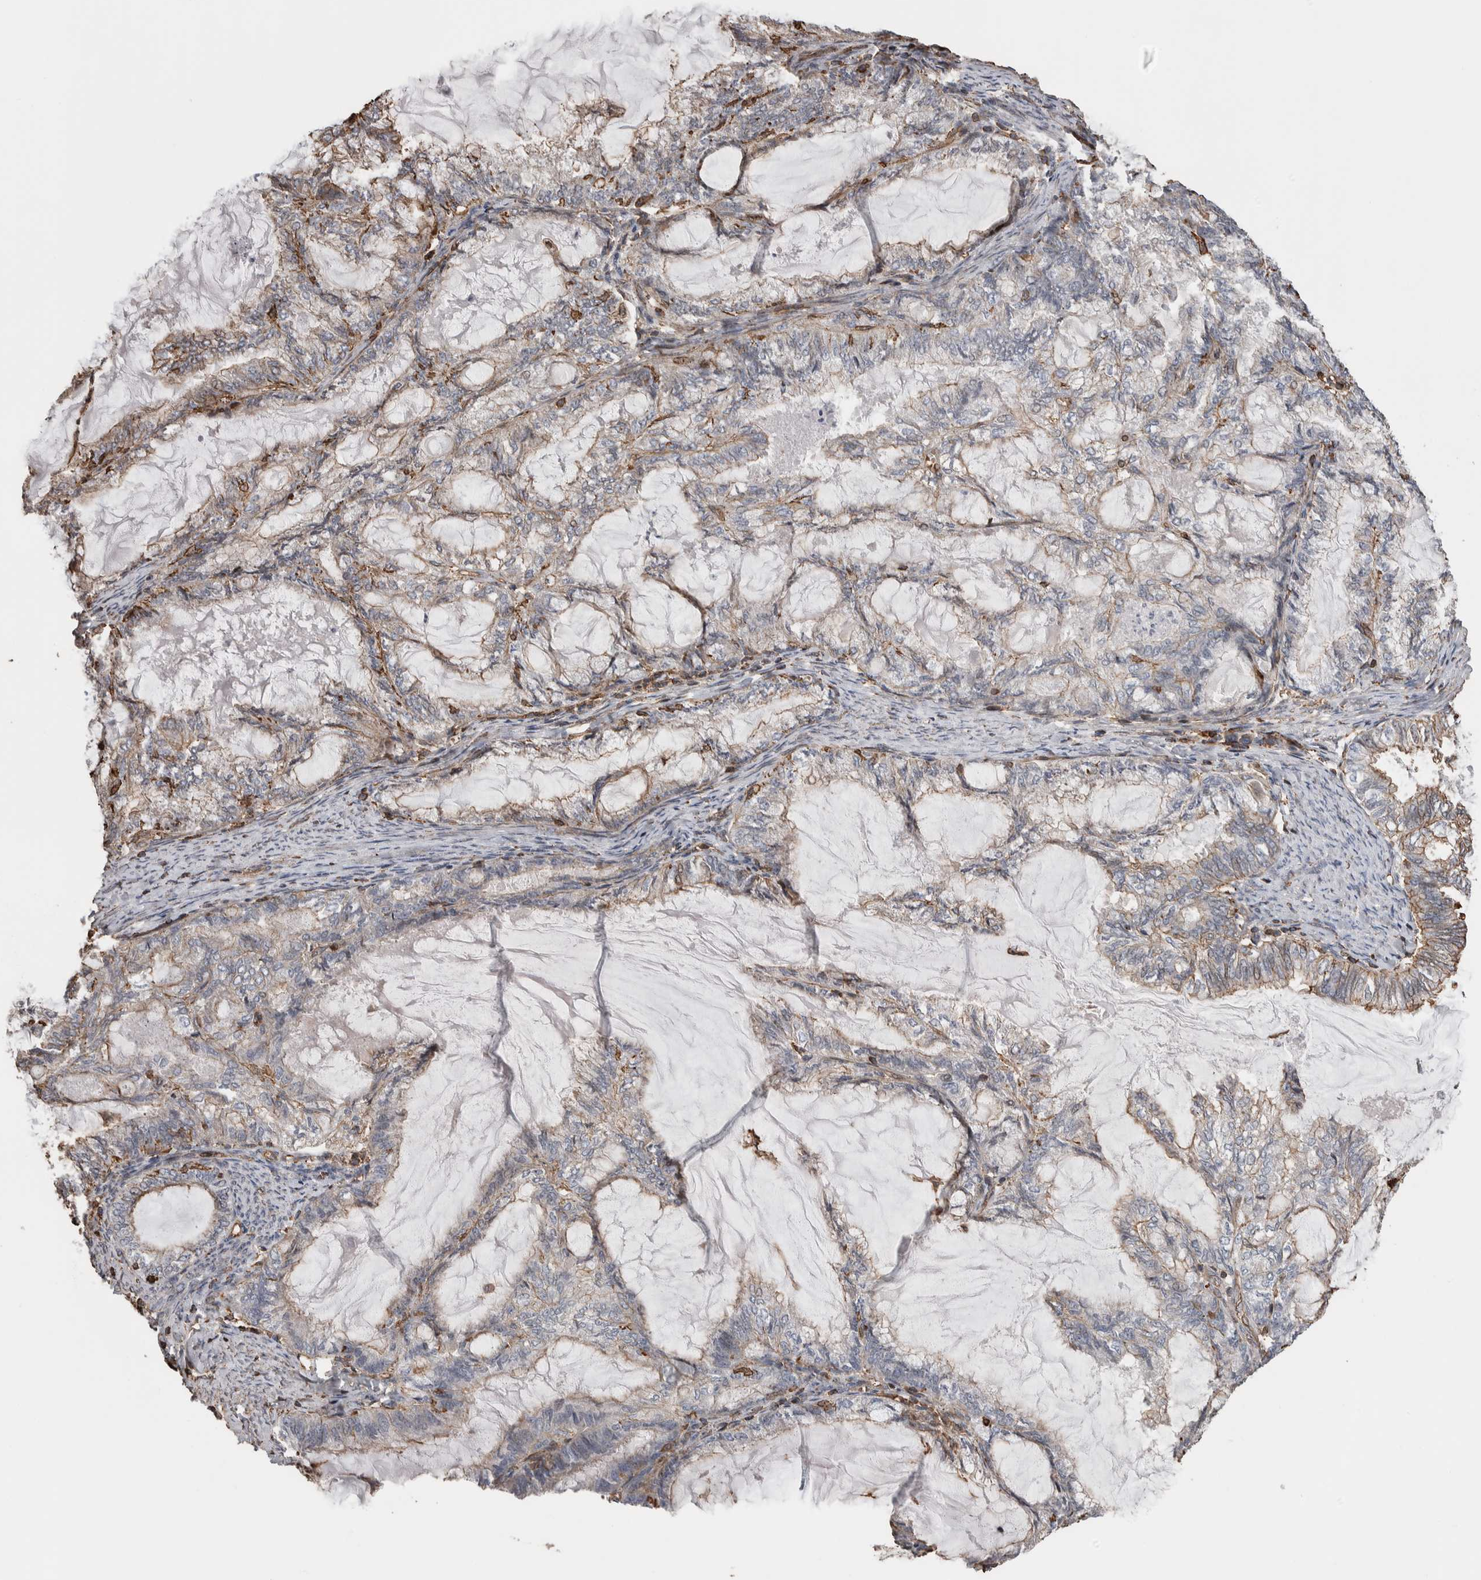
{"staining": {"intensity": "weak", "quantity": "25%-75%", "location": "cytoplasmic/membranous"}, "tissue": "endometrial cancer", "cell_type": "Tumor cells", "image_type": "cancer", "snomed": [{"axis": "morphology", "description": "Adenocarcinoma, NOS"}, {"axis": "topography", "description": "Endometrium"}], "caption": "Endometrial adenocarcinoma tissue shows weak cytoplasmic/membranous staining in about 25%-75% of tumor cells", "gene": "ENPP2", "patient": {"sex": "female", "age": 86}}